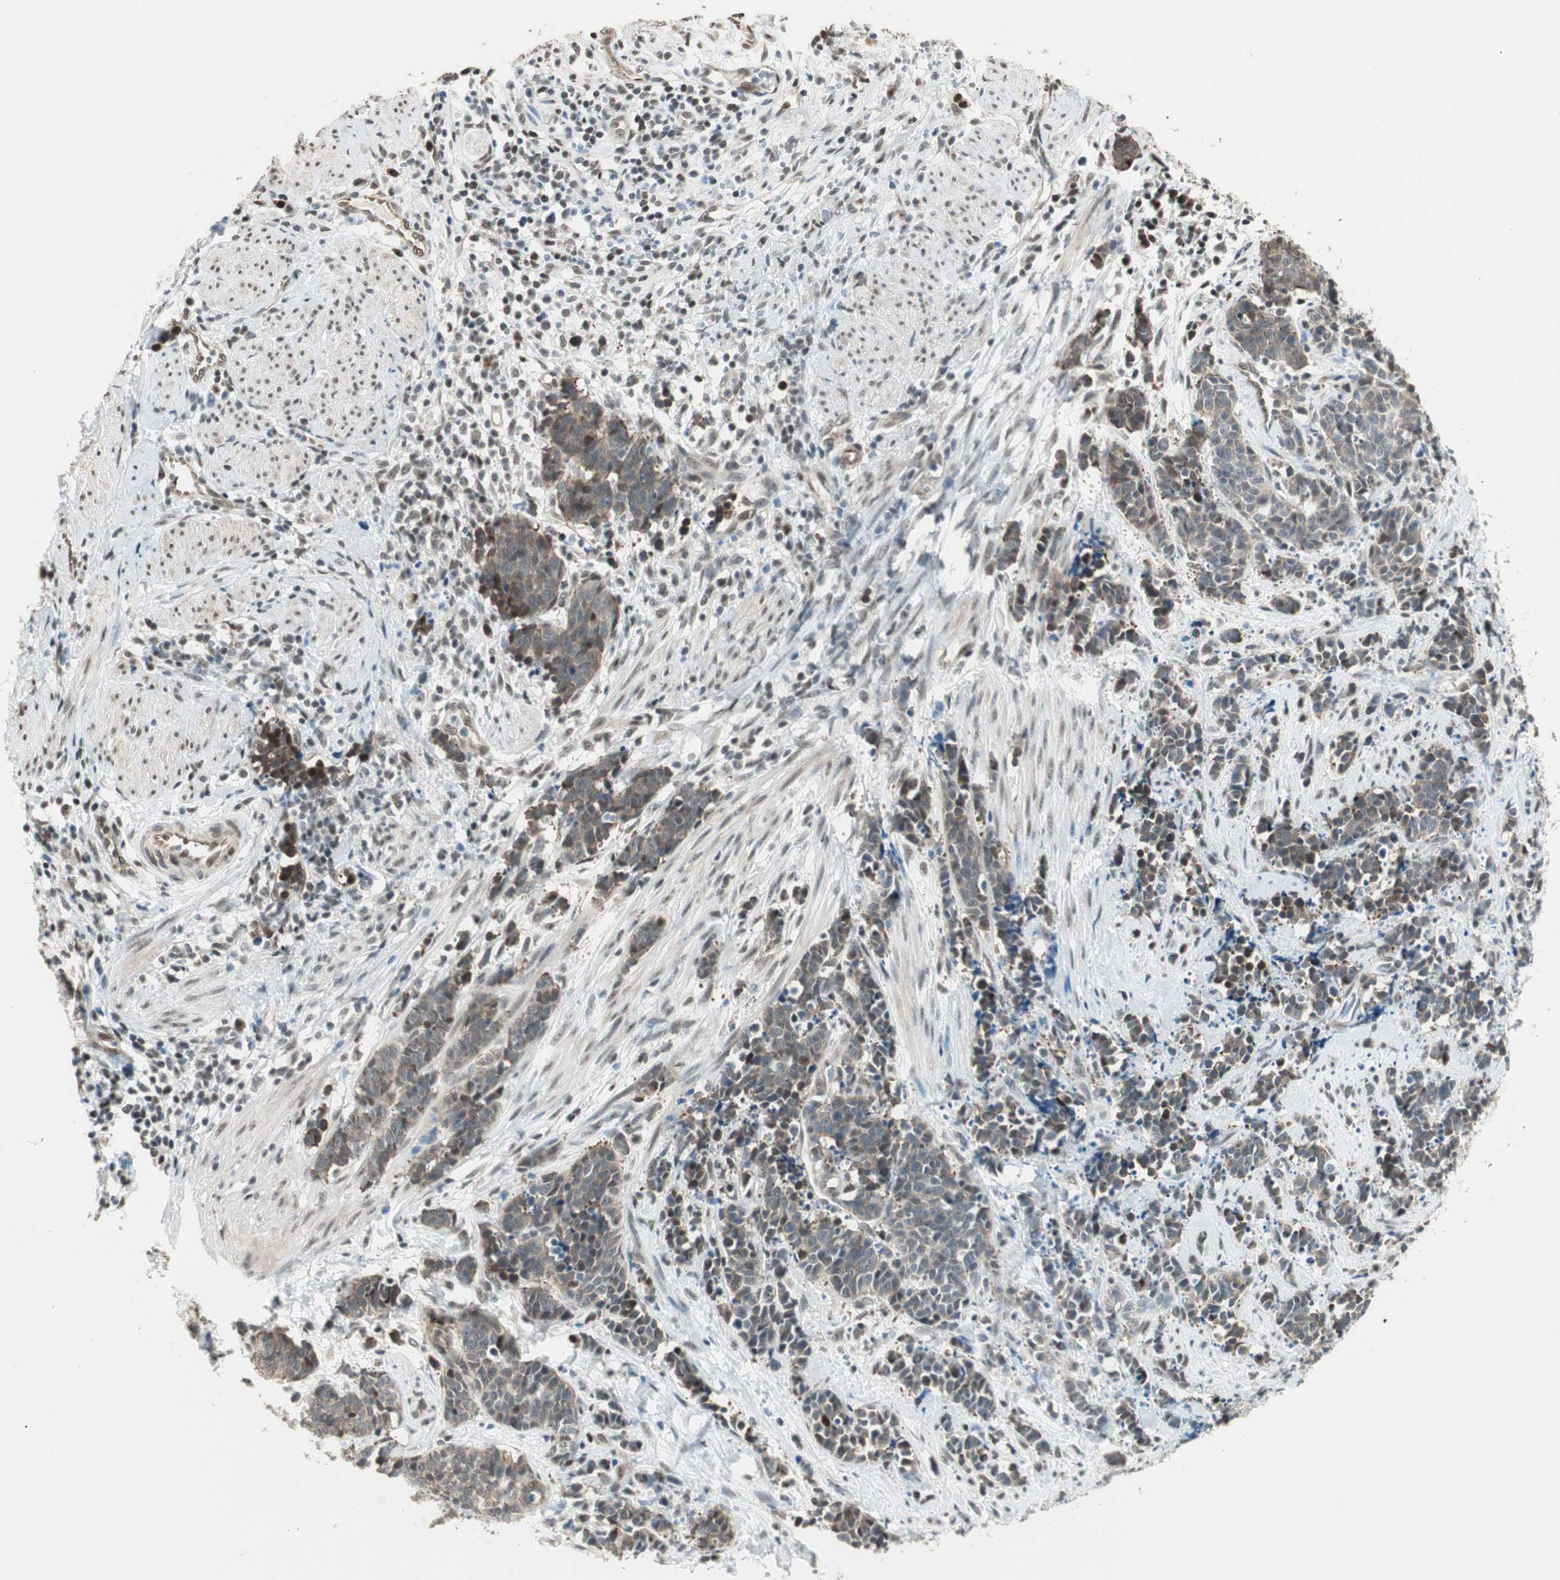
{"staining": {"intensity": "moderate", "quantity": ">75%", "location": "cytoplasmic/membranous"}, "tissue": "cervical cancer", "cell_type": "Tumor cells", "image_type": "cancer", "snomed": [{"axis": "morphology", "description": "Squamous cell carcinoma, NOS"}, {"axis": "topography", "description": "Cervix"}], "caption": "Squamous cell carcinoma (cervical) stained with a brown dye reveals moderate cytoplasmic/membranous positive positivity in about >75% of tumor cells.", "gene": "ZBTB17", "patient": {"sex": "female", "age": 35}}